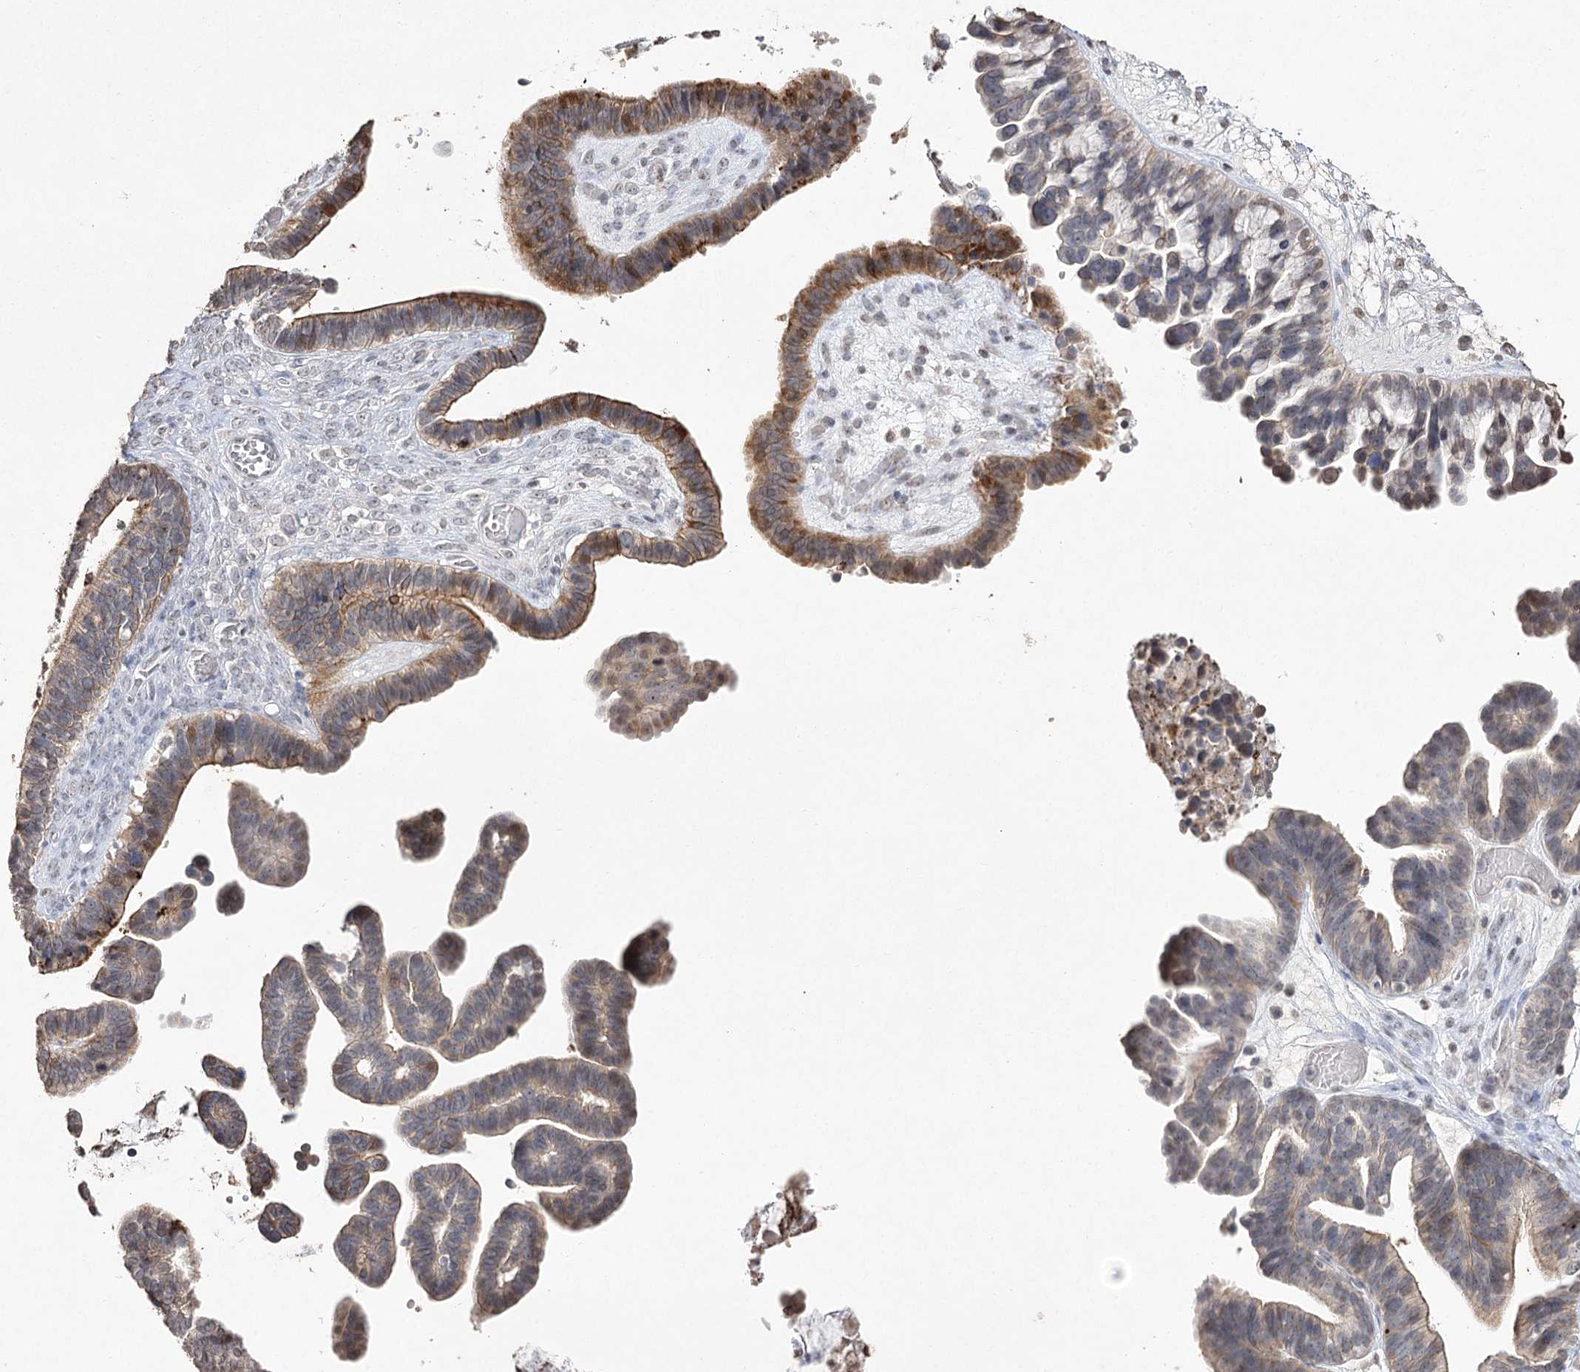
{"staining": {"intensity": "moderate", "quantity": "25%-75%", "location": "cytoplasmic/membranous"}, "tissue": "ovarian cancer", "cell_type": "Tumor cells", "image_type": "cancer", "snomed": [{"axis": "morphology", "description": "Cystadenocarcinoma, serous, NOS"}, {"axis": "topography", "description": "Ovary"}], "caption": "Protein analysis of ovarian cancer tissue shows moderate cytoplasmic/membranous positivity in approximately 25%-75% of tumor cells.", "gene": "DMXL1", "patient": {"sex": "female", "age": 56}}